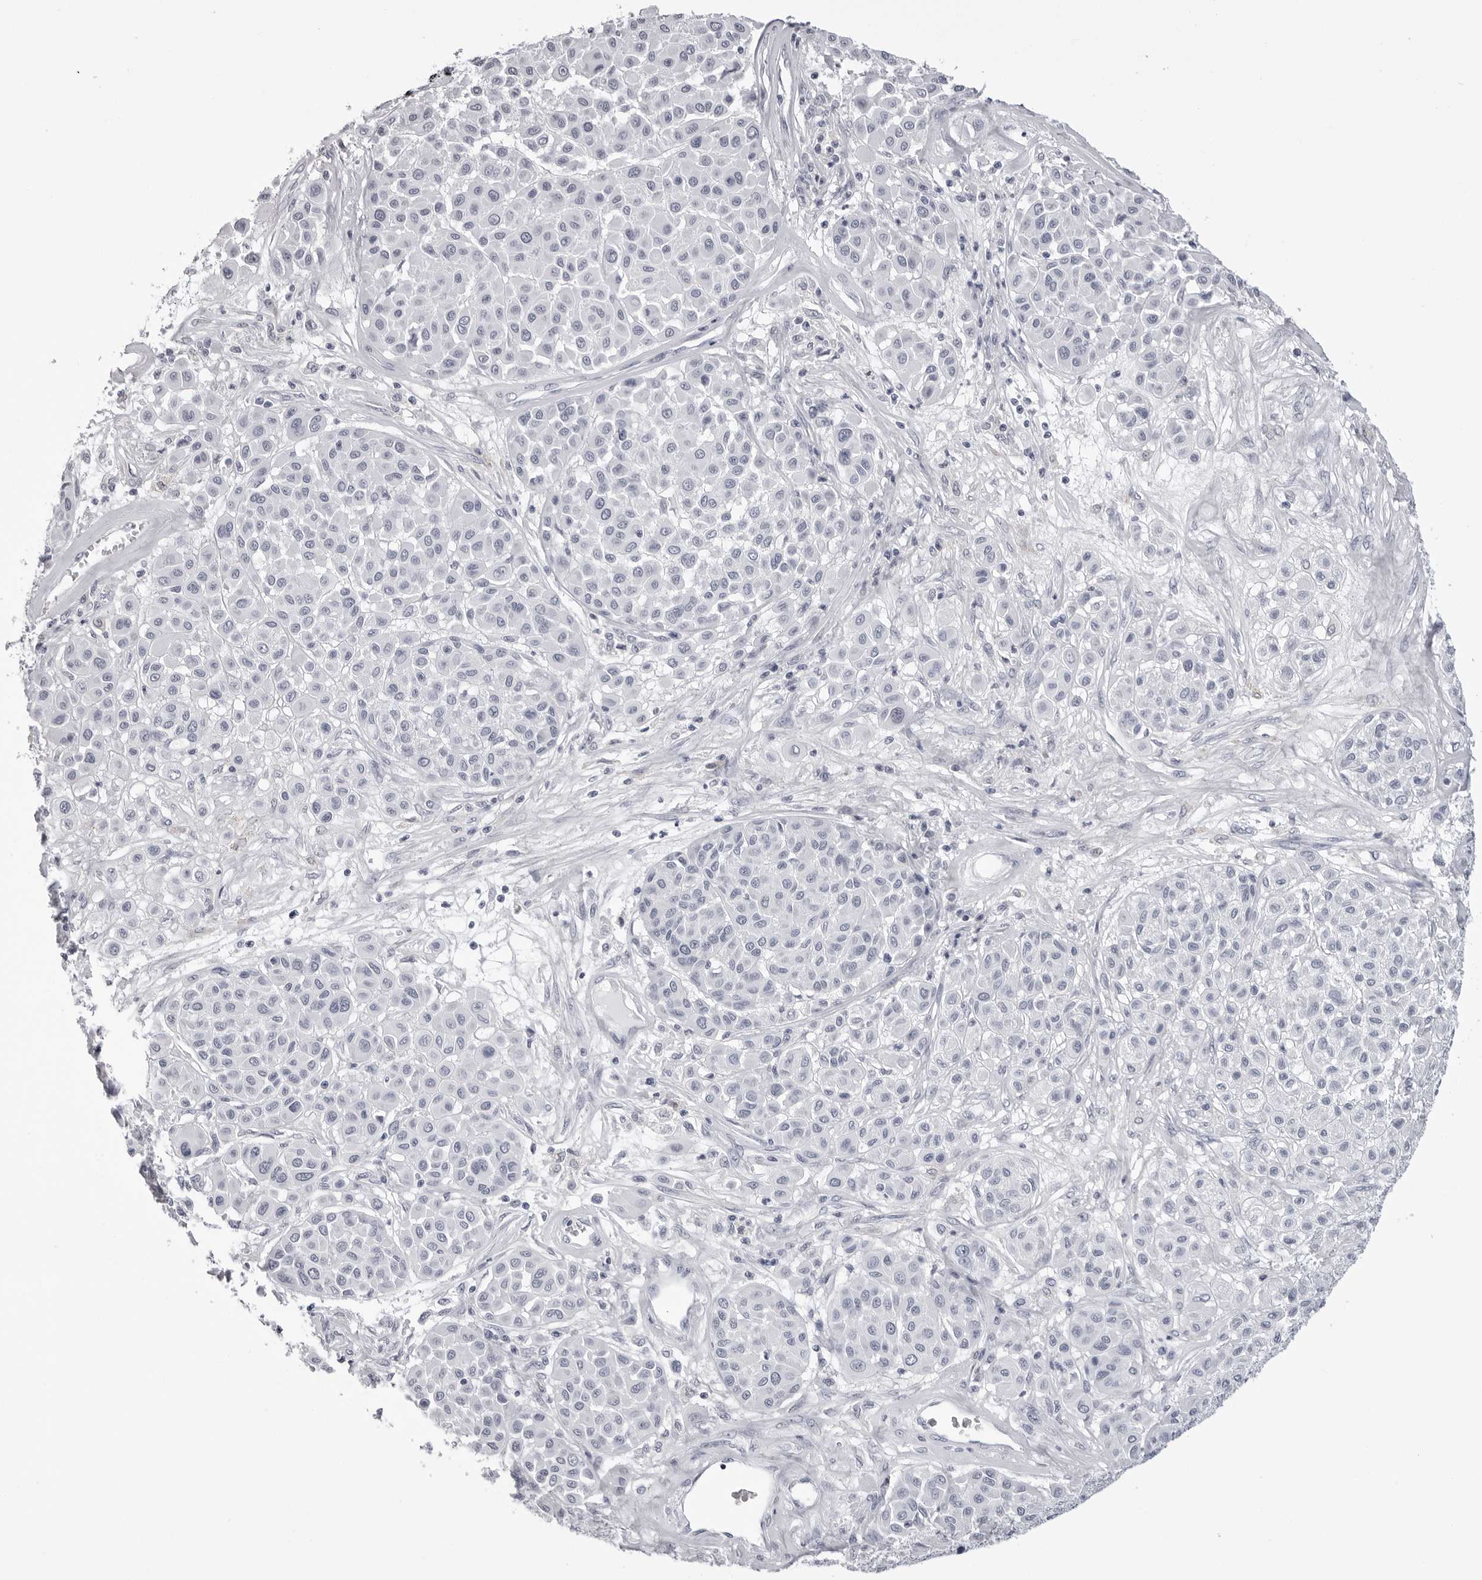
{"staining": {"intensity": "negative", "quantity": "none", "location": "none"}, "tissue": "melanoma", "cell_type": "Tumor cells", "image_type": "cancer", "snomed": [{"axis": "morphology", "description": "Malignant melanoma, Metastatic site"}, {"axis": "topography", "description": "Soft tissue"}], "caption": "Protein analysis of malignant melanoma (metastatic site) exhibits no significant positivity in tumor cells. (DAB (3,3'-diaminobenzidine) immunohistochemistry visualized using brightfield microscopy, high magnification).", "gene": "CST1", "patient": {"sex": "male", "age": 41}}